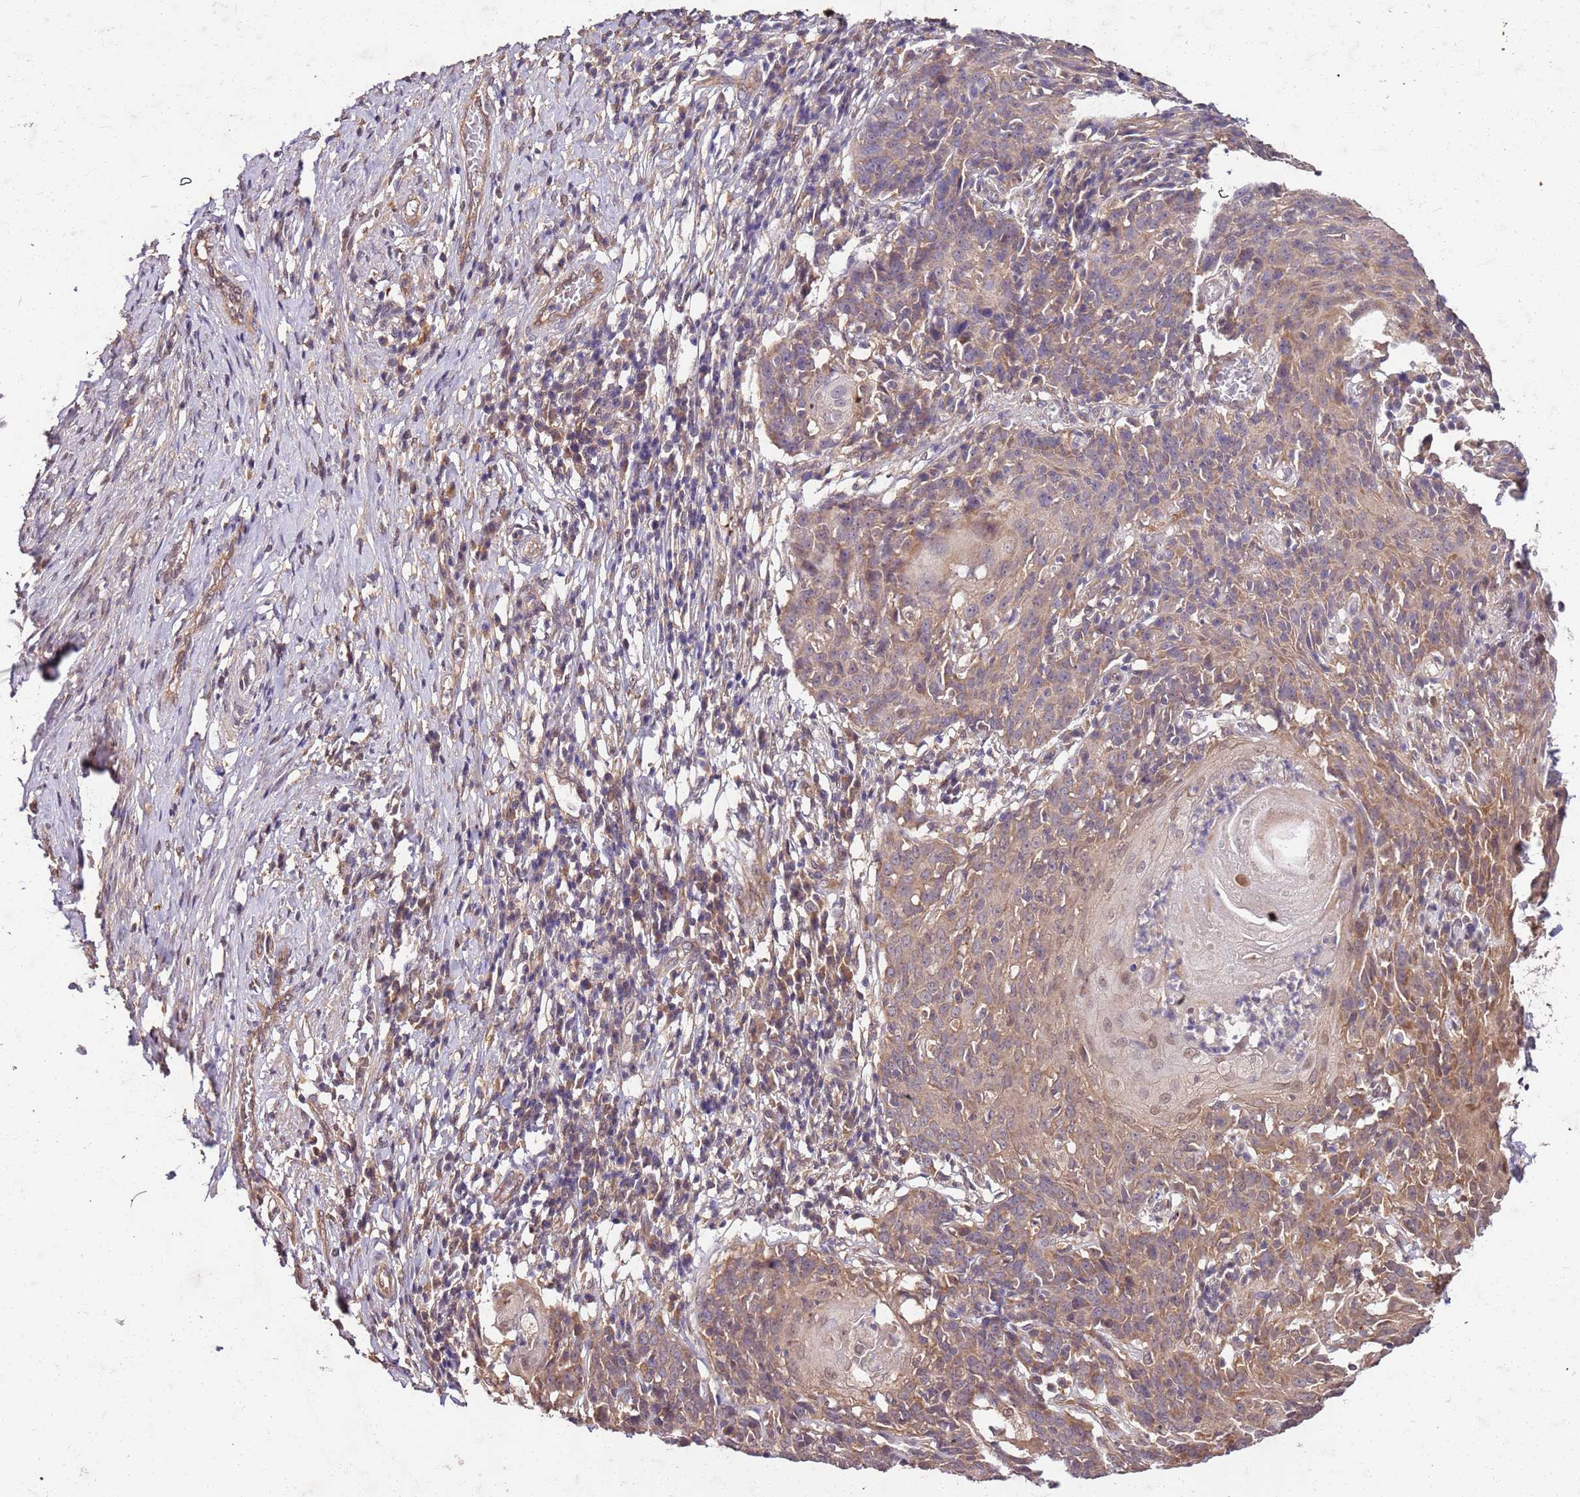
{"staining": {"intensity": "weak", "quantity": "25%-75%", "location": "cytoplasmic/membranous"}, "tissue": "cervical cancer", "cell_type": "Tumor cells", "image_type": "cancer", "snomed": [{"axis": "morphology", "description": "Squamous cell carcinoma, NOS"}, {"axis": "topography", "description": "Cervix"}], "caption": "IHC of human squamous cell carcinoma (cervical) demonstrates low levels of weak cytoplasmic/membranous staining in about 25%-75% of tumor cells.", "gene": "UBE3A", "patient": {"sex": "female", "age": 50}}